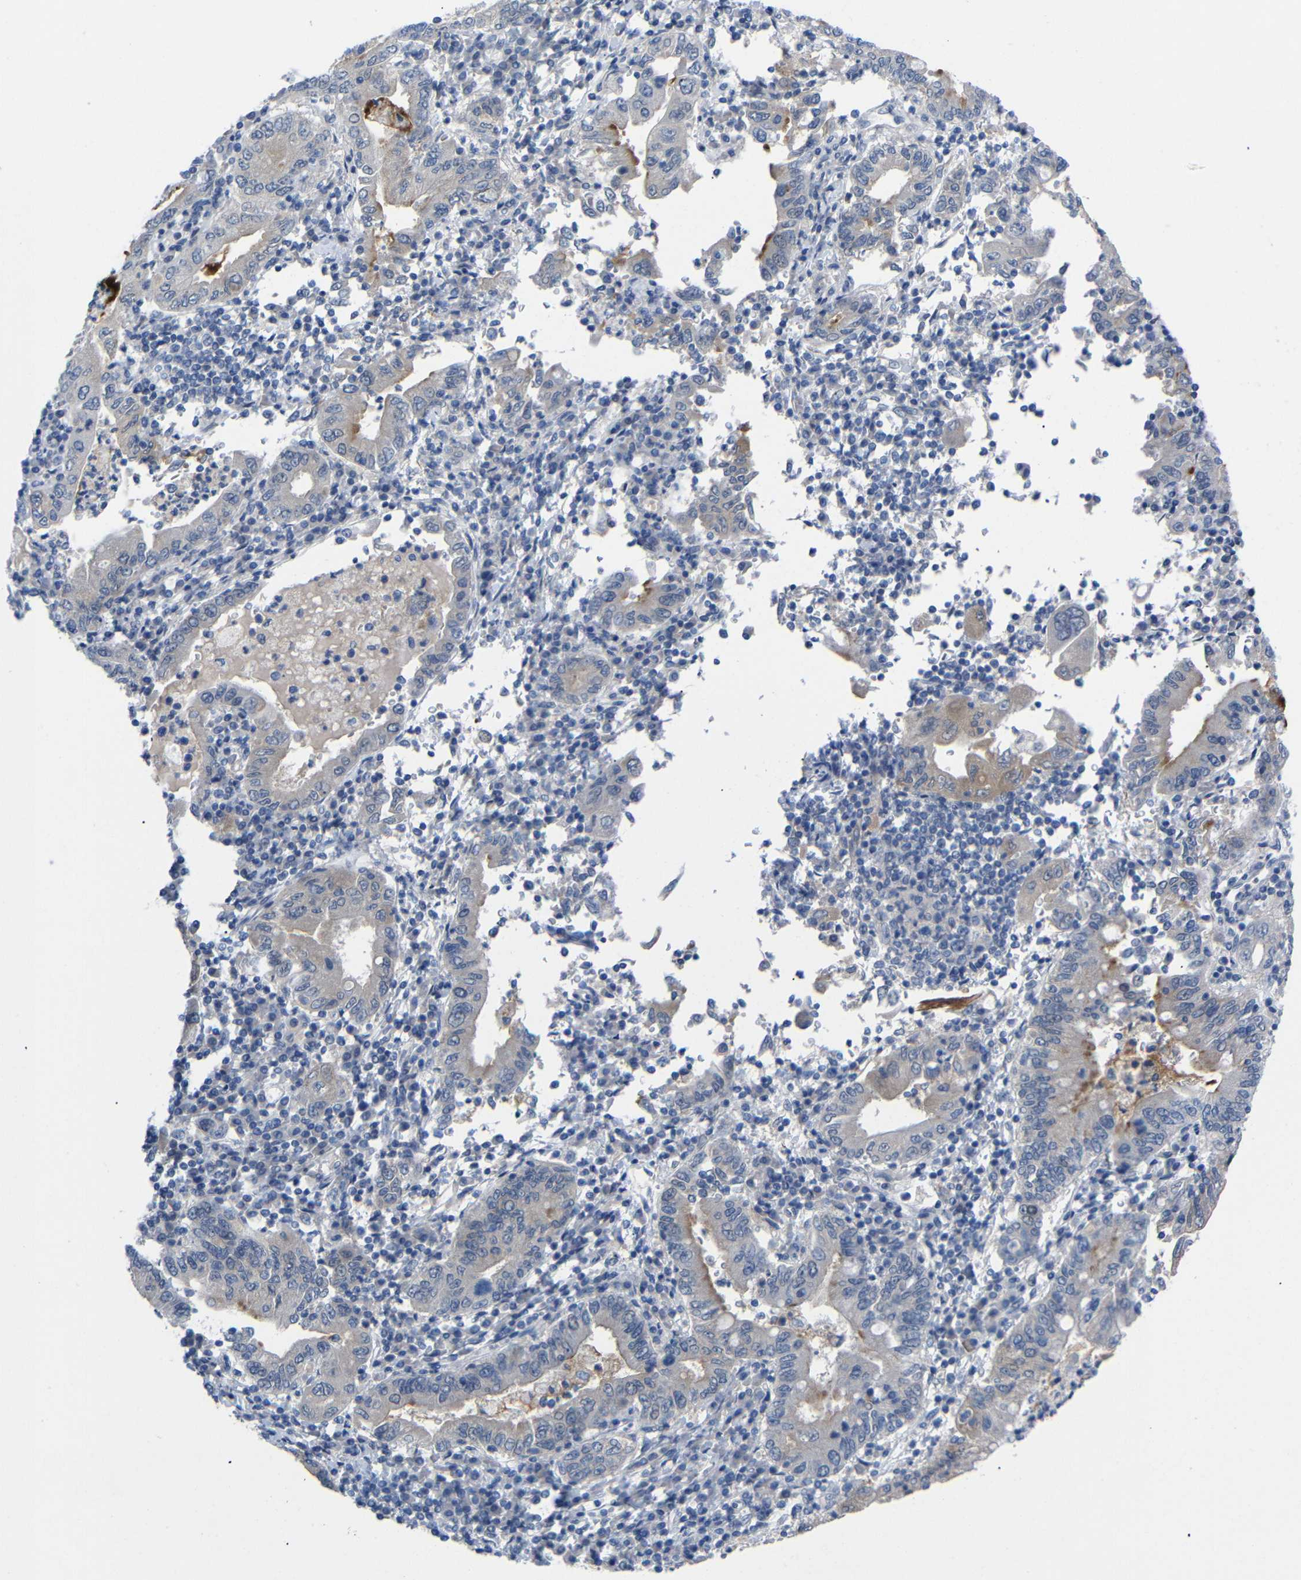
{"staining": {"intensity": "negative", "quantity": "none", "location": "none"}, "tissue": "stomach cancer", "cell_type": "Tumor cells", "image_type": "cancer", "snomed": [{"axis": "morphology", "description": "Normal tissue, NOS"}, {"axis": "morphology", "description": "Adenocarcinoma, NOS"}, {"axis": "topography", "description": "Esophagus"}, {"axis": "topography", "description": "Stomach, upper"}, {"axis": "topography", "description": "Peripheral nerve tissue"}], "caption": "IHC micrograph of human adenocarcinoma (stomach) stained for a protein (brown), which displays no expression in tumor cells.", "gene": "CMTM1", "patient": {"sex": "male", "age": 62}}